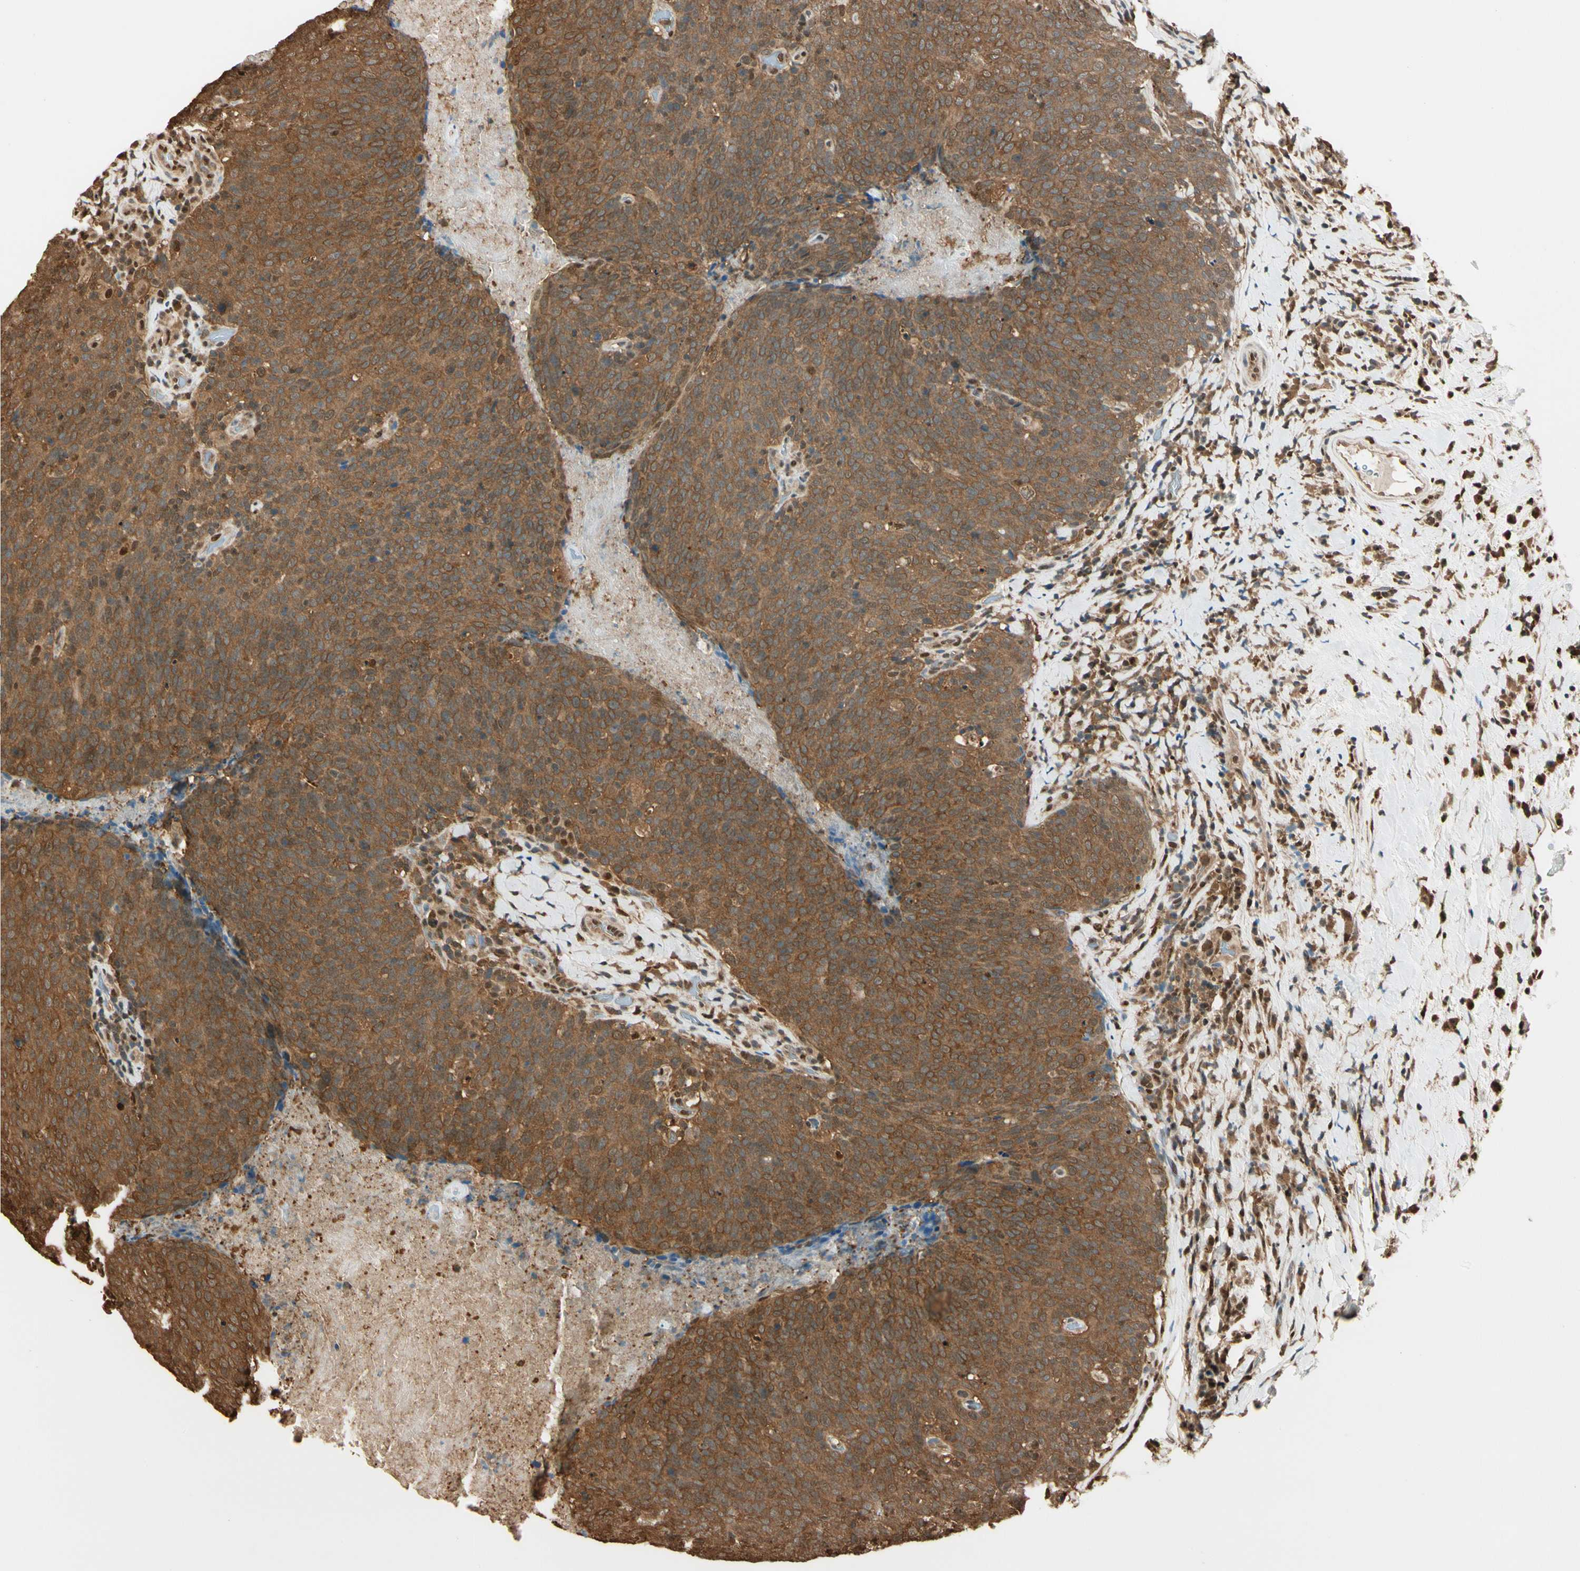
{"staining": {"intensity": "moderate", "quantity": ">75%", "location": "cytoplasmic/membranous"}, "tissue": "head and neck cancer", "cell_type": "Tumor cells", "image_type": "cancer", "snomed": [{"axis": "morphology", "description": "Squamous cell carcinoma, NOS"}, {"axis": "morphology", "description": "Squamous cell carcinoma, metastatic, NOS"}, {"axis": "topography", "description": "Lymph node"}, {"axis": "topography", "description": "Head-Neck"}], "caption": "The immunohistochemical stain shows moderate cytoplasmic/membranous positivity in tumor cells of head and neck cancer (squamous cell carcinoma) tissue. The staining was performed using DAB to visualize the protein expression in brown, while the nuclei were stained in blue with hematoxylin (Magnification: 20x).", "gene": "PNCK", "patient": {"sex": "male", "age": 62}}